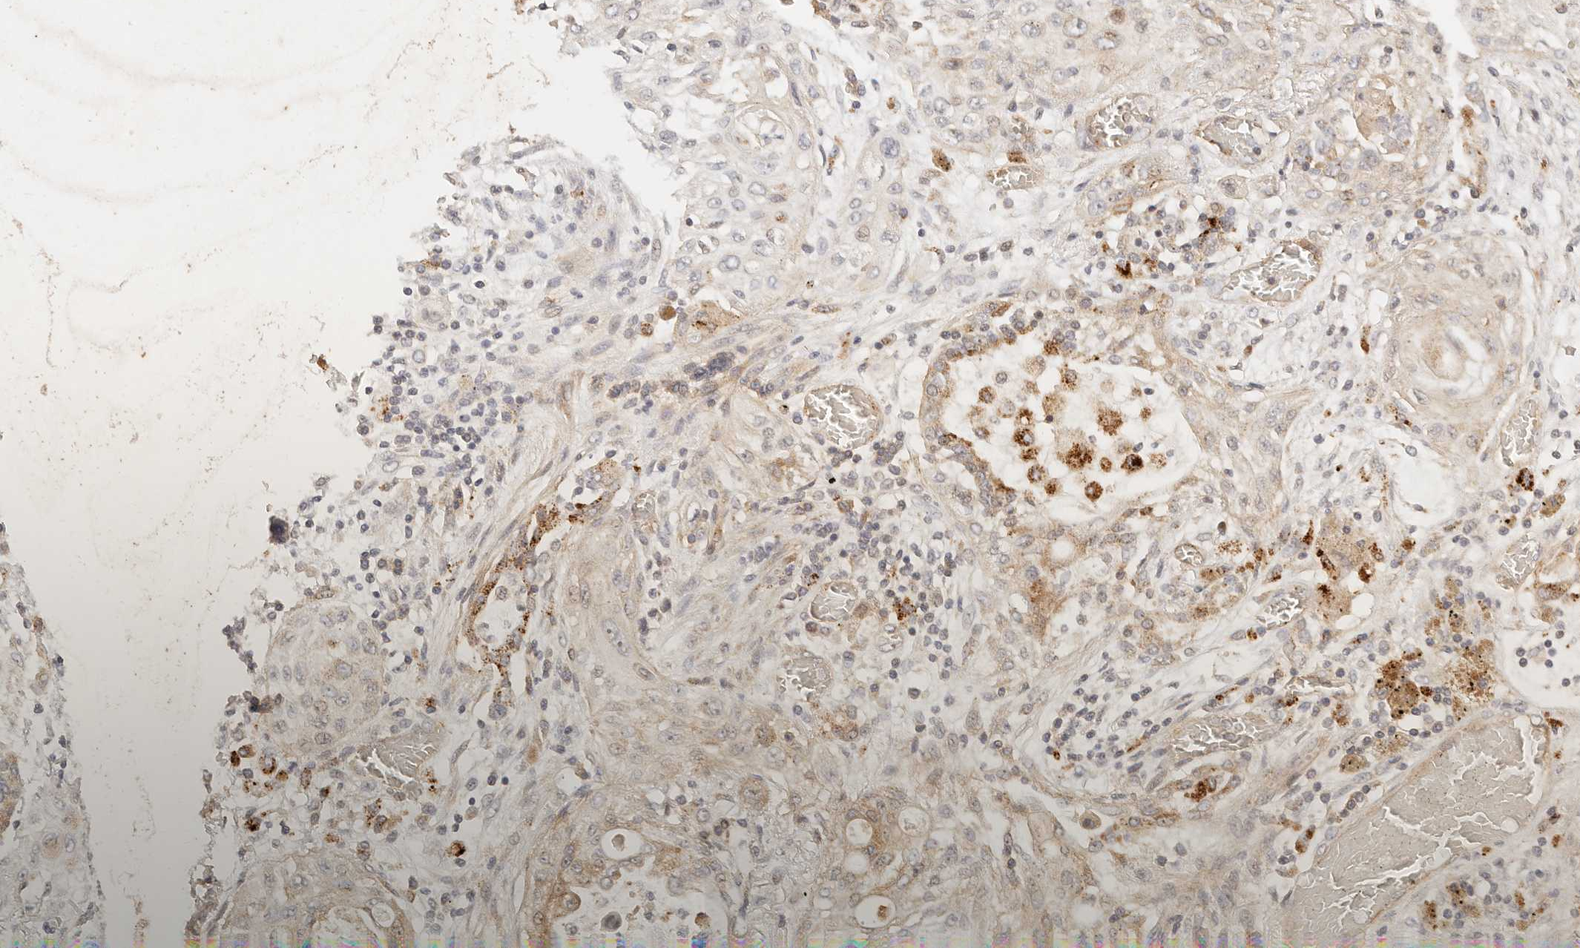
{"staining": {"intensity": "weak", "quantity": ">75%", "location": "cytoplasmic/membranous"}, "tissue": "lung cancer", "cell_type": "Tumor cells", "image_type": "cancer", "snomed": [{"axis": "morphology", "description": "Squamous cell carcinoma, NOS"}, {"axis": "topography", "description": "Lung"}], "caption": "Brown immunohistochemical staining in human squamous cell carcinoma (lung) demonstrates weak cytoplasmic/membranous positivity in about >75% of tumor cells.", "gene": "PTPN22", "patient": {"sex": "female", "age": 47}}